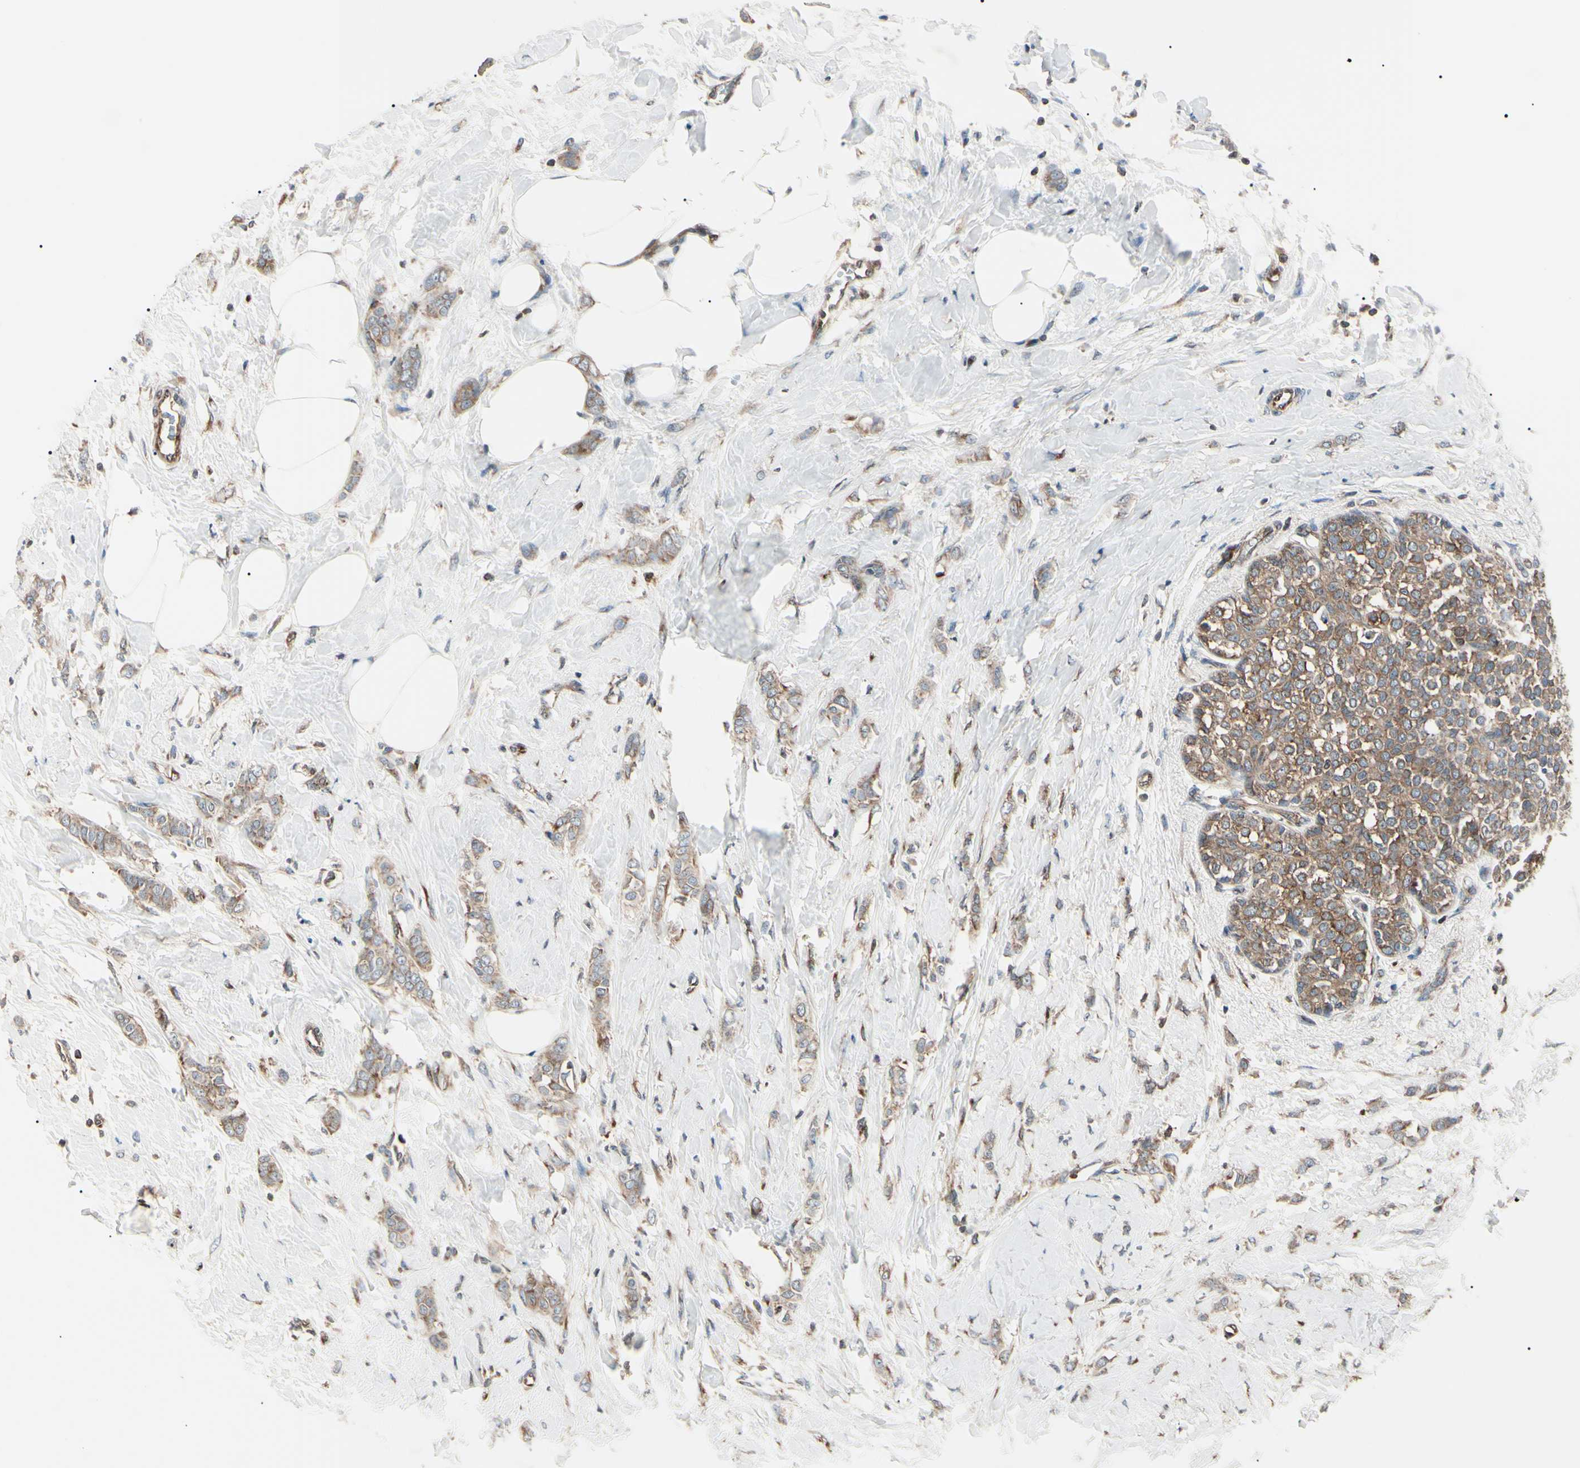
{"staining": {"intensity": "moderate", "quantity": ">75%", "location": "cytoplasmic/membranous"}, "tissue": "breast cancer", "cell_type": "Tumor cells", "image_type": "cancer", "snomed": [{"axis": "morphology", "description": "Lobular carcinoma, in situ"}, {"axis": "morphology", "description": "Lobular carcinoma"}, {"axis": "topography", "description": "Breast"}], "caption": "A micrograph showing moderate cytoplasmic/membranous expression in approximately >75% of tumor cells in lobular carcinoma (breast), as visualized by brown immunohistochemical staining.", "gene": "MAPRE1", "patient": {"sex": "female", "age": 41}}